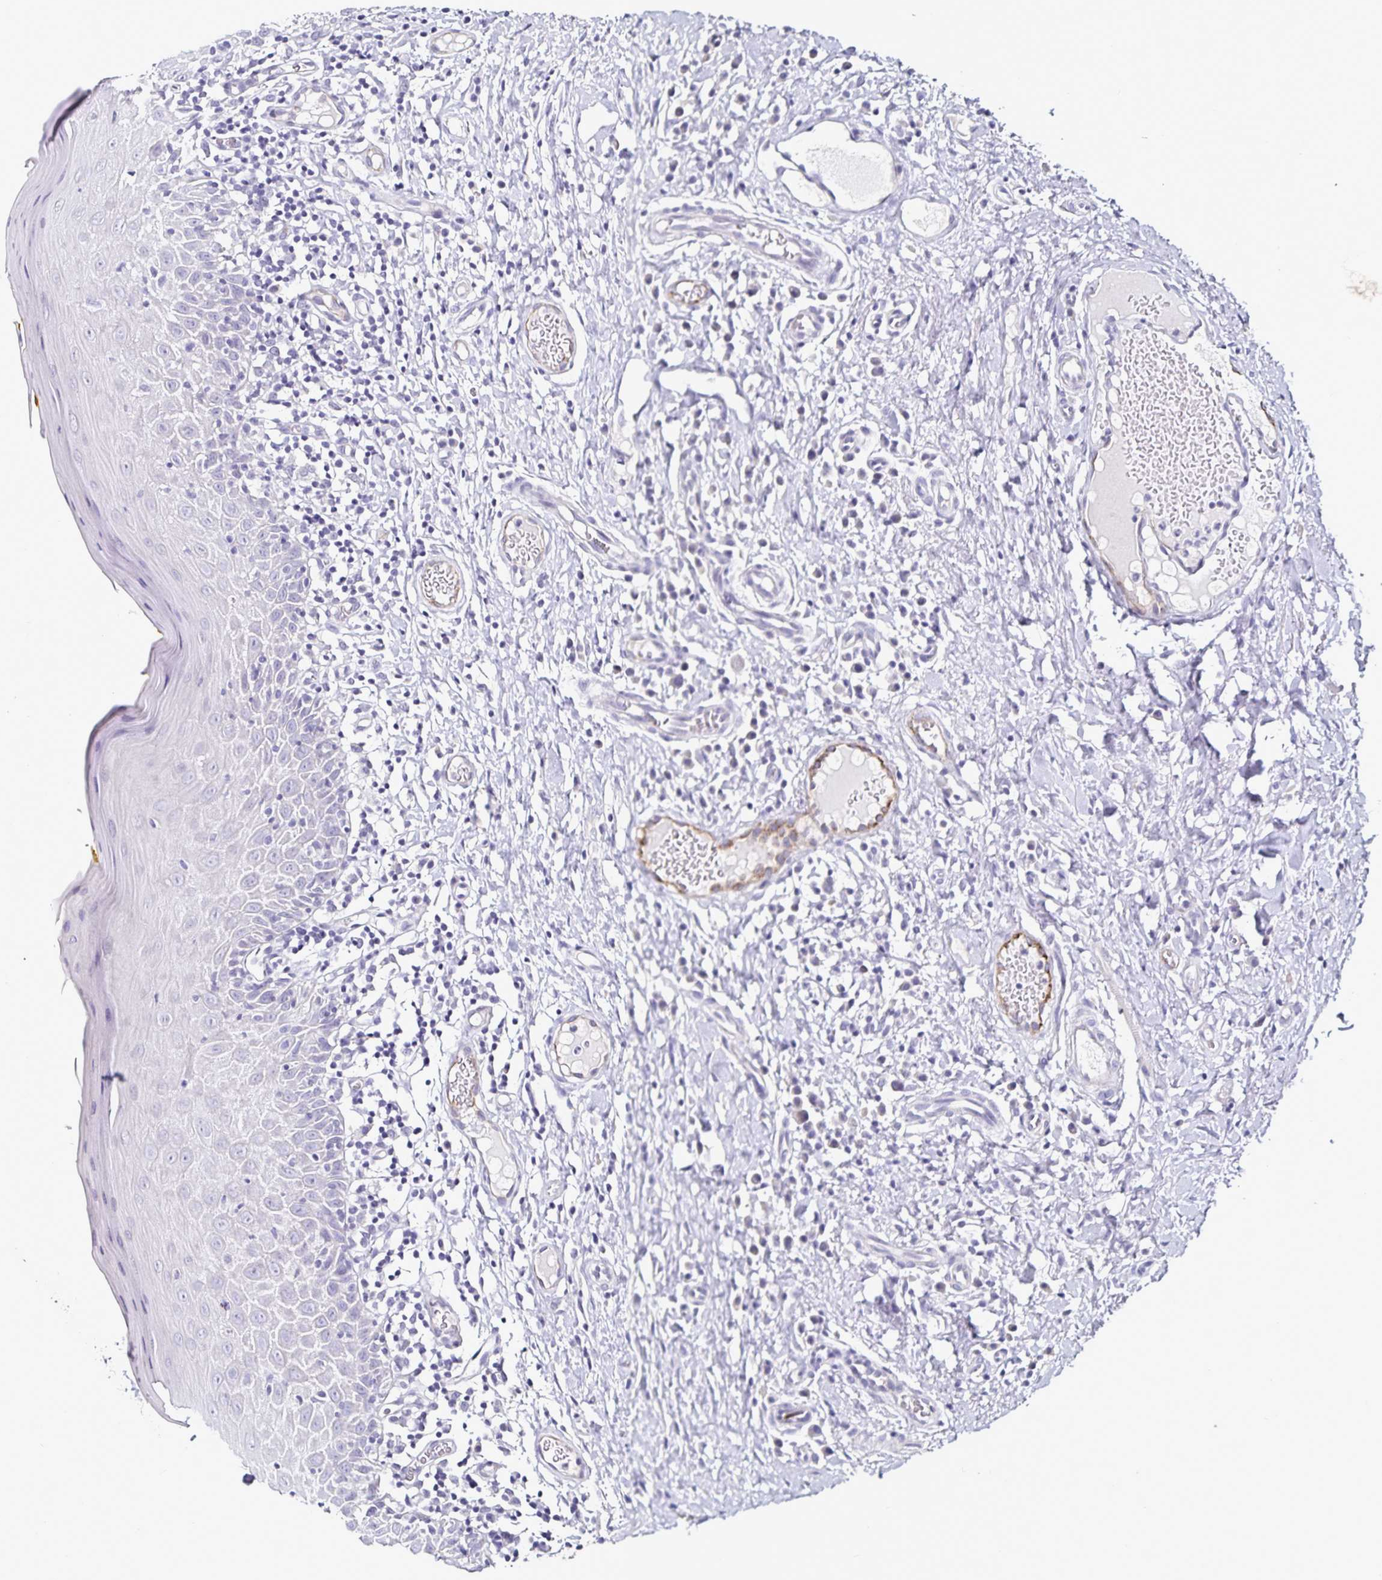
{"staining": {"intensity": "negative", "quantity": "none", "location": "none"}, "tissue": "oral mucosa", "cell_type": "Squamous epithelial cells", "image_type": "normal", "snomed": [{"axis": "morphology", "description": "Normal tissue, NOS"}, {"axis": "topography", "description": "Oral tissue"}, {"axis": "topography", "description": "Tounge, NOS"}], "caption": "Squamous epithelial cells are negative for brown protein staining in normal oral mucosa. (Brightfield microscopy of DAB (3,3'-diaminobenzidine) IHC at high magnification).", "gene": "TSPAN7", "patient": {"sex": "female", "age": 58}}